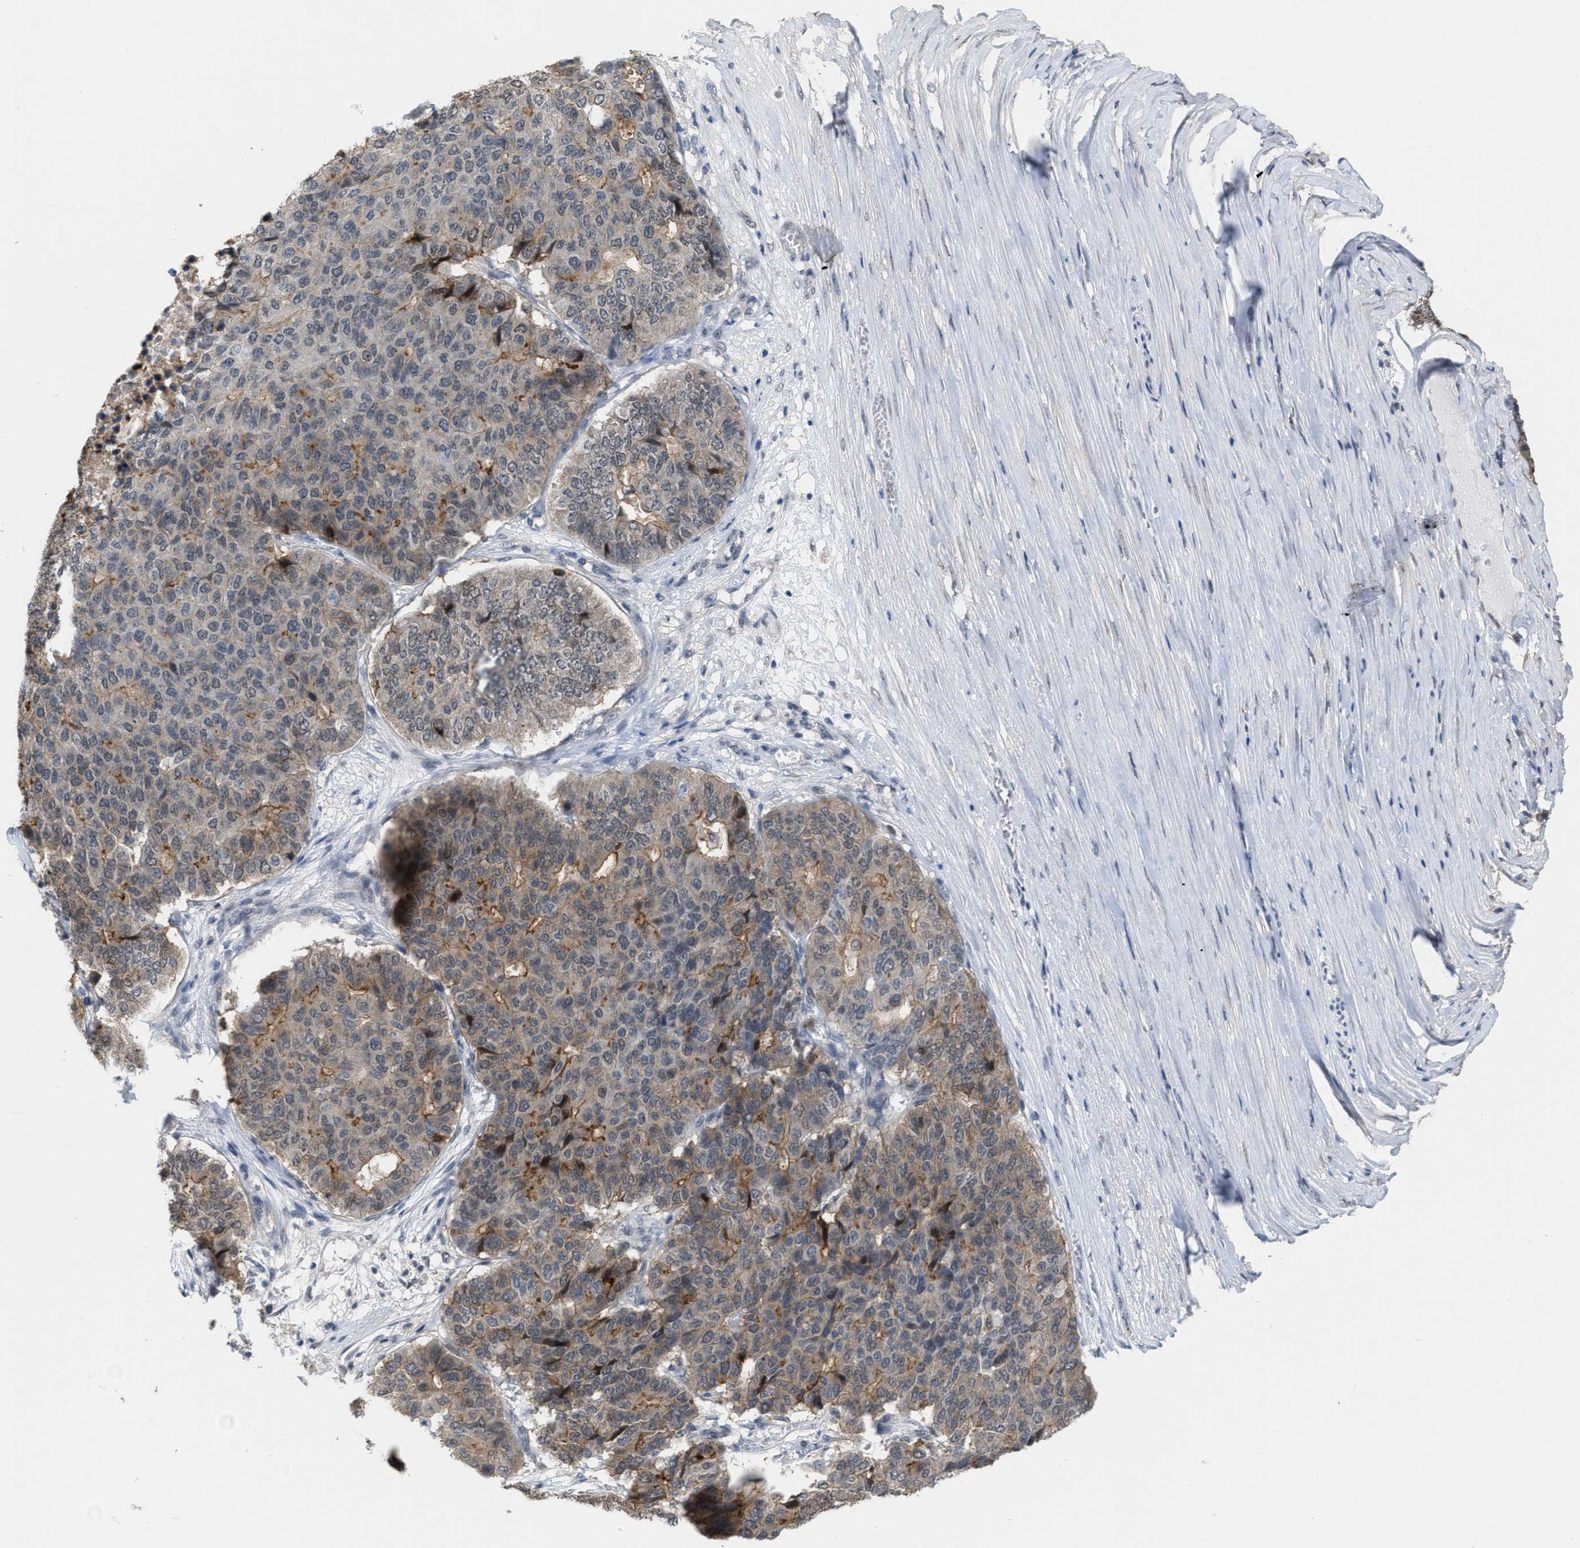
{"staining": {"intensity": "moderate", "quantity": ">75%", "location": "cytoplasmic/membranous"}, "tissue": "pancreatic cancer", "cell_type": "Tumor cells", "image_type": "cancer", "snomed": [{"axis": "morphology", "description": "Adenocarcinoma, NOS"}, {"axis": "topography", "description": "Pancreas"}], "caption": "DAB immunohistochemical staining of human pancreatic cancer reveals moderate cytoplasmic/membranous protein staining in about >75% of tumor cells.", "gene": "BAIAP2L1", "patient": {"sex": "male", "age": 50}}